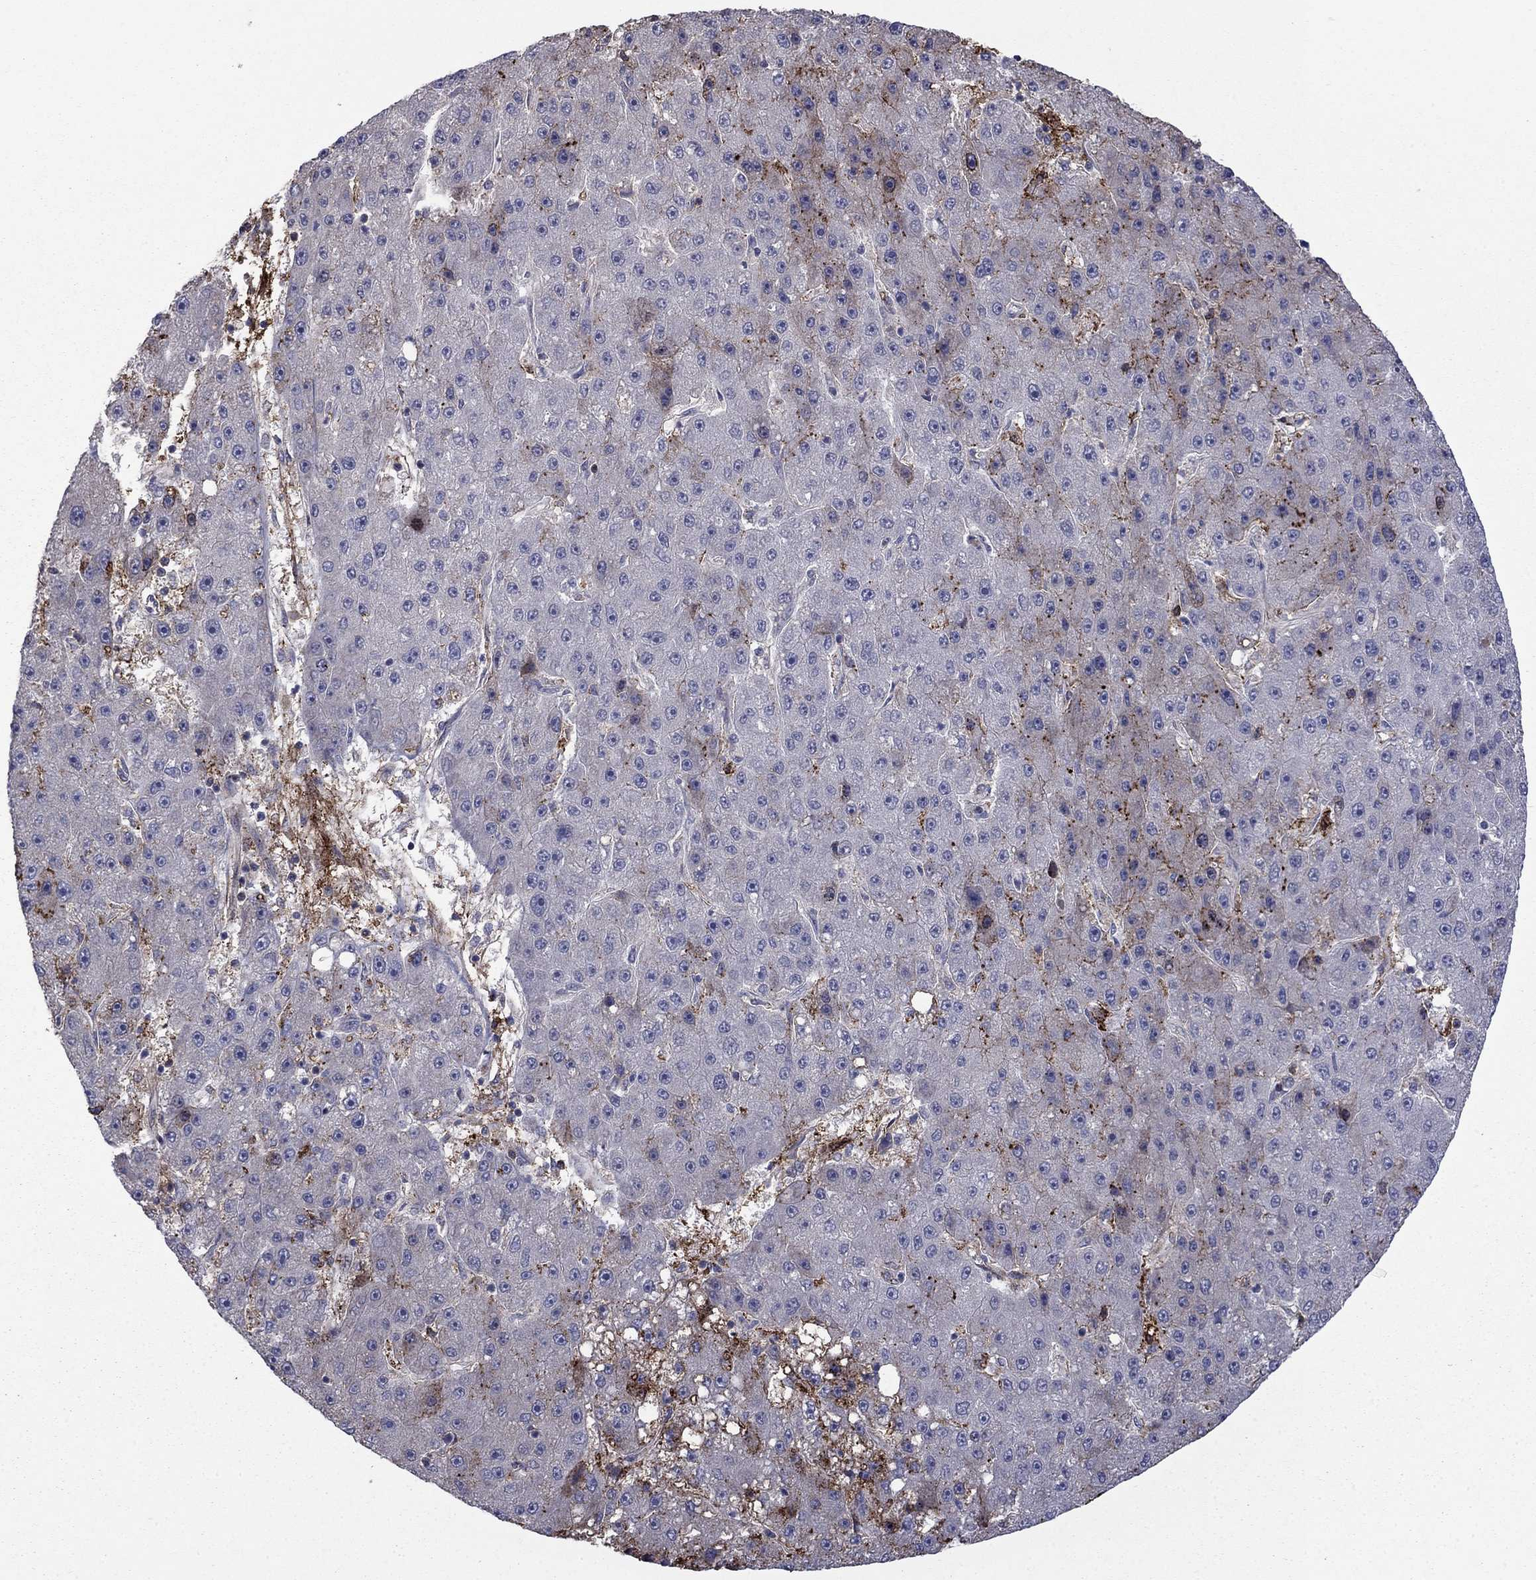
{"staining": {"intensity": "negative", "quantity": "none", "location": "none"}, "tissue": "liver cancer", "cell_type": "Tumor cells", "image_type": "cancer", "snomed": [{"axis": "morphology", "description": "Carcinoma, Hepatocellular, NOS"}, {"axis": "topography", "description": "Liver"}], "caption": "Liver hepatocellular carcinoma stained for a protein using IHC shows no staining tumor cells.", "gene": "PLAU", "patient": {"sex": "male", "age": 67}}